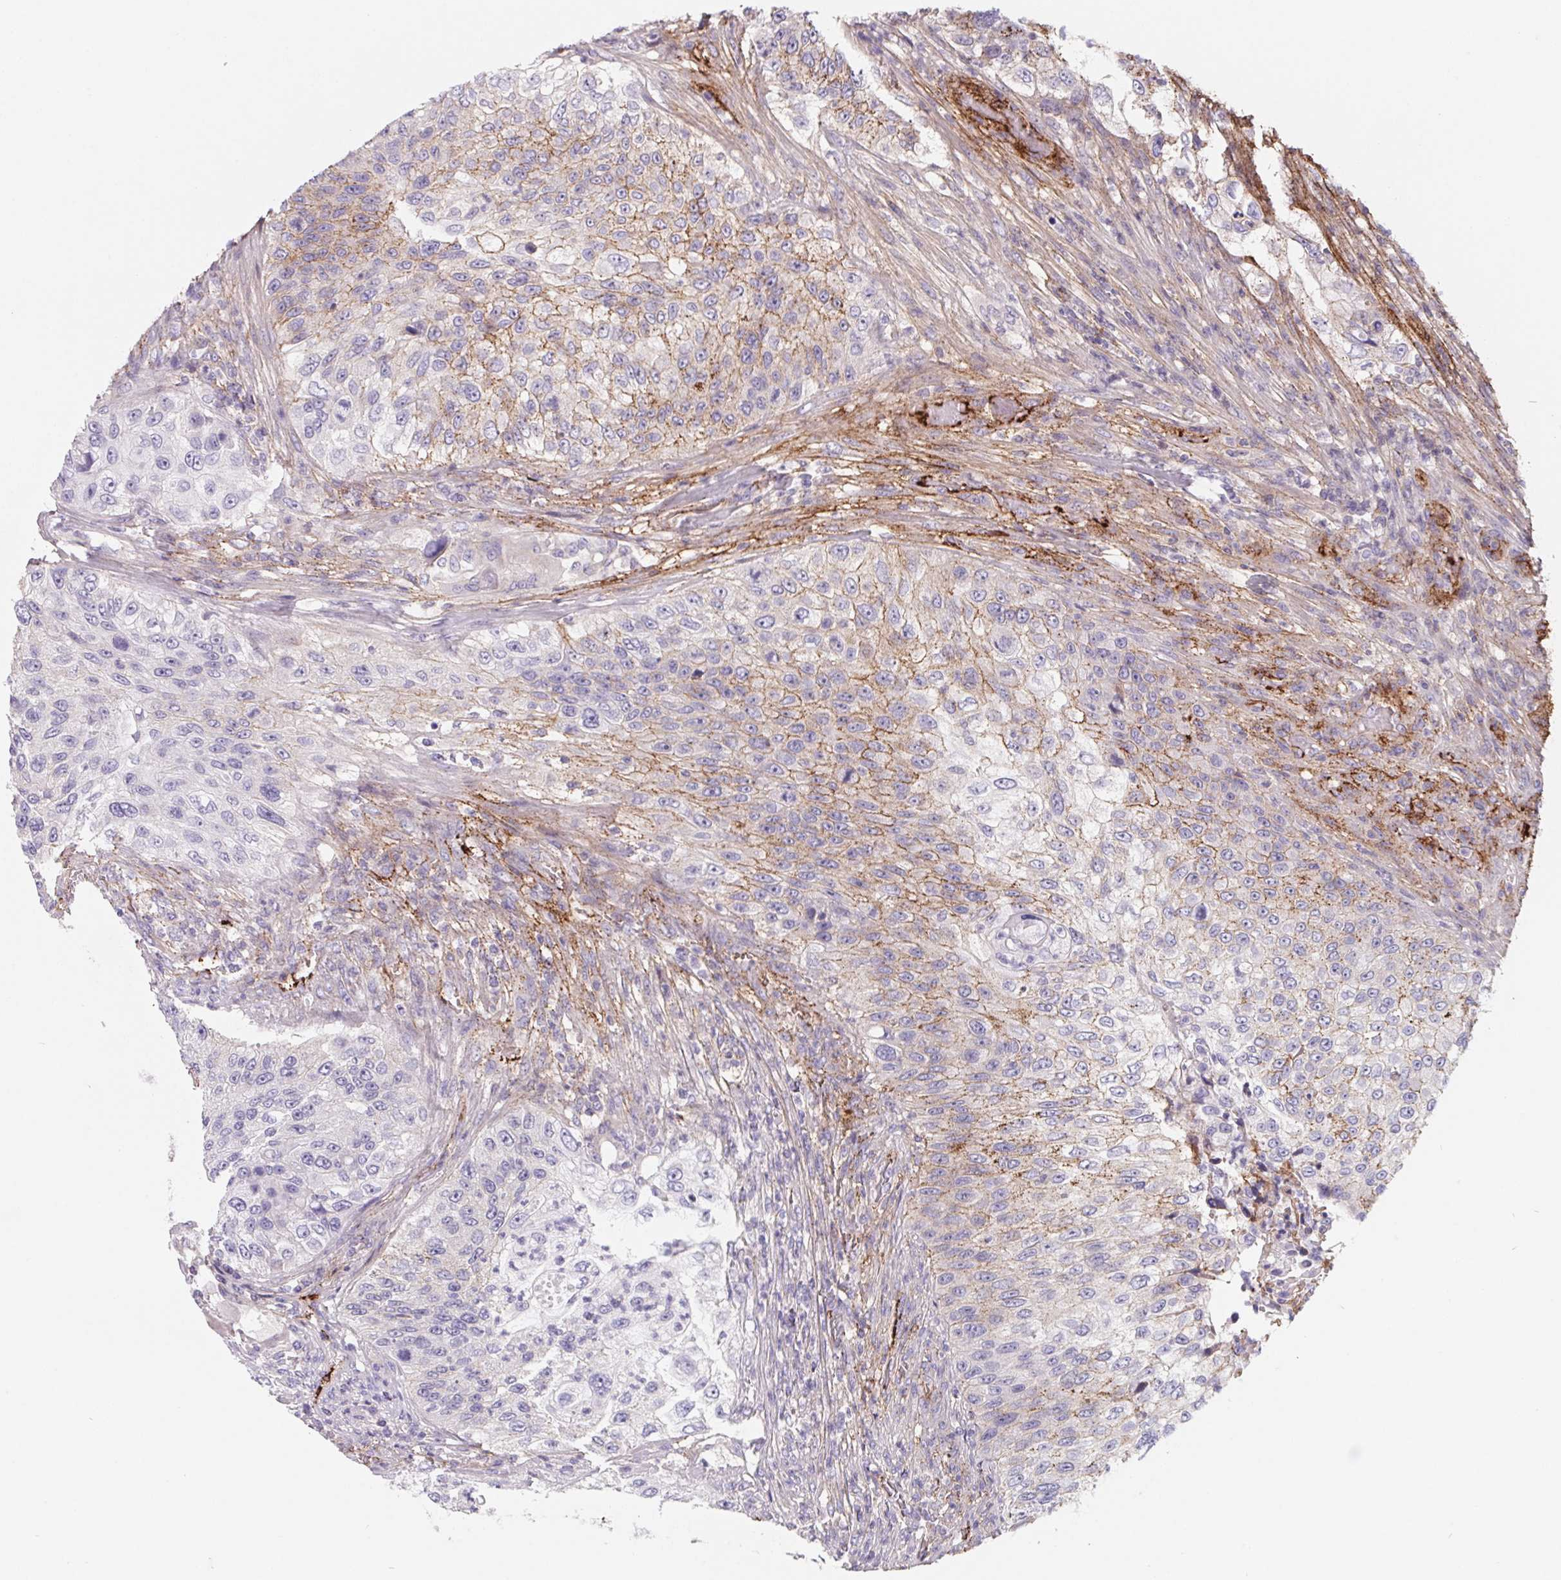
{"staining": {"intensity": "moderate", "quantity": "<25%", "location": "cytoplasmic/membranous"}, "tissue": "urothelial cancer", "cell_type": "Tumor cells", "image_type": "cancer", "snomed": [{"axis": "morphology", "description": "Urothelial carcinoma, High grade"}, {"axis": "topography", "description": "Urinary bladder"}], "caption": "Immunohistochemistry (IHC) micrograph of neoplastic tissue: human urothelial carcinoma (high-grade) stained using immunohistochemistry reveals low levels of moderate protein expression localized specifically in the cytoplasmic/membranous of tumor cells, appearing as a cytoplasmic/membranous brown color.", "gene": "LPA", "patient": {"sex": "female", "age": 60}}